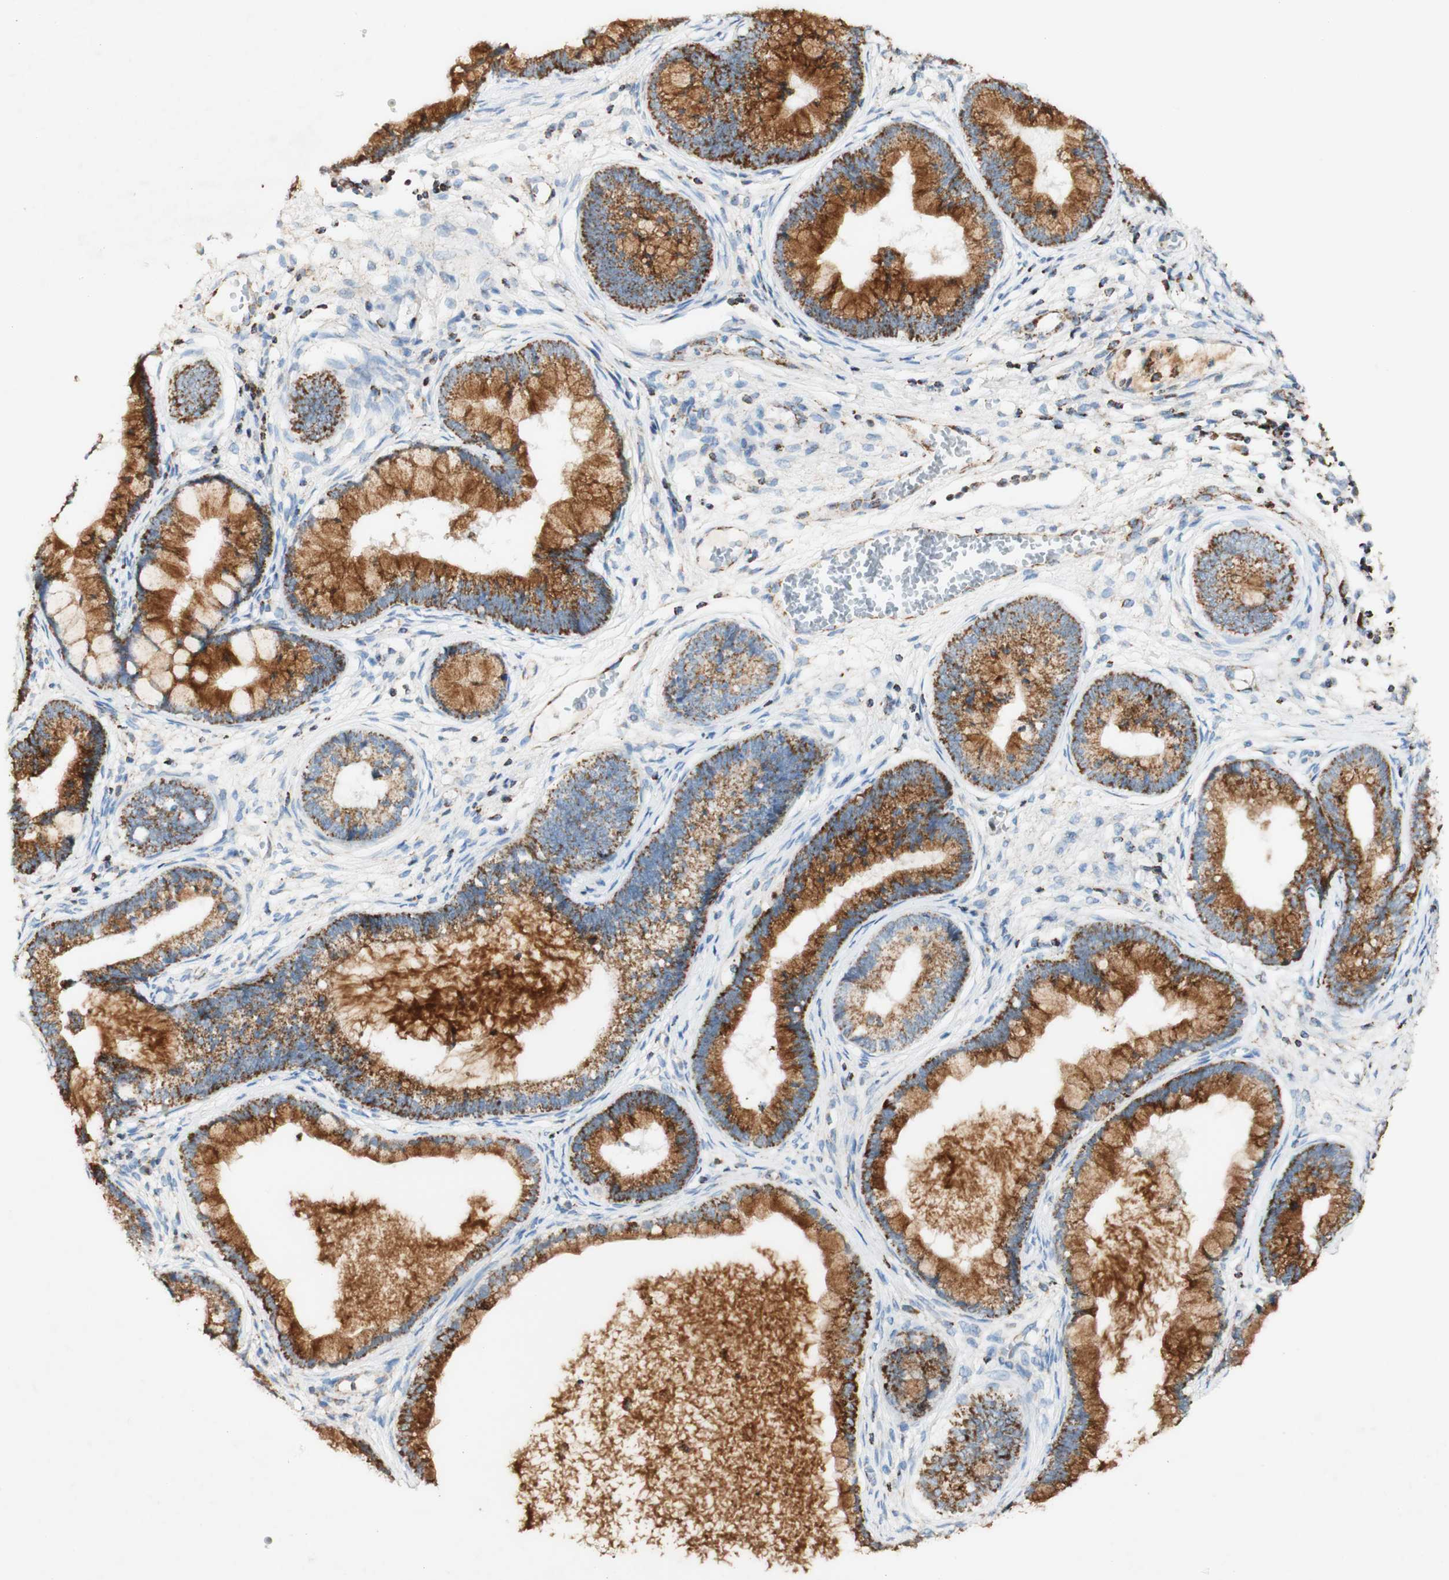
{"staining": {"intensity": "strong", "quantity": ">75%", "location": "cytoplasmic/membranous"}, "tissue": "cervical cancer", "cell_type": "Tumor cells", "image_type": "cancer", "snomed": [{"axis": "morphology", "description": "Adenocarcinoma, NOS"}, {"axis": "topography", "description": "Cervix"}], "caption": "Immunohistochemistry (IHC) of adenocarcinoma (cervical) displays high levels of strong cytoplasmic/membranous expression in approximately >75% of tumor cells. The protein is shown in brown color, while the nuclei are stained blue.", "gene": "OXCT1", "patient": {"sex": "female", "age": 44}}